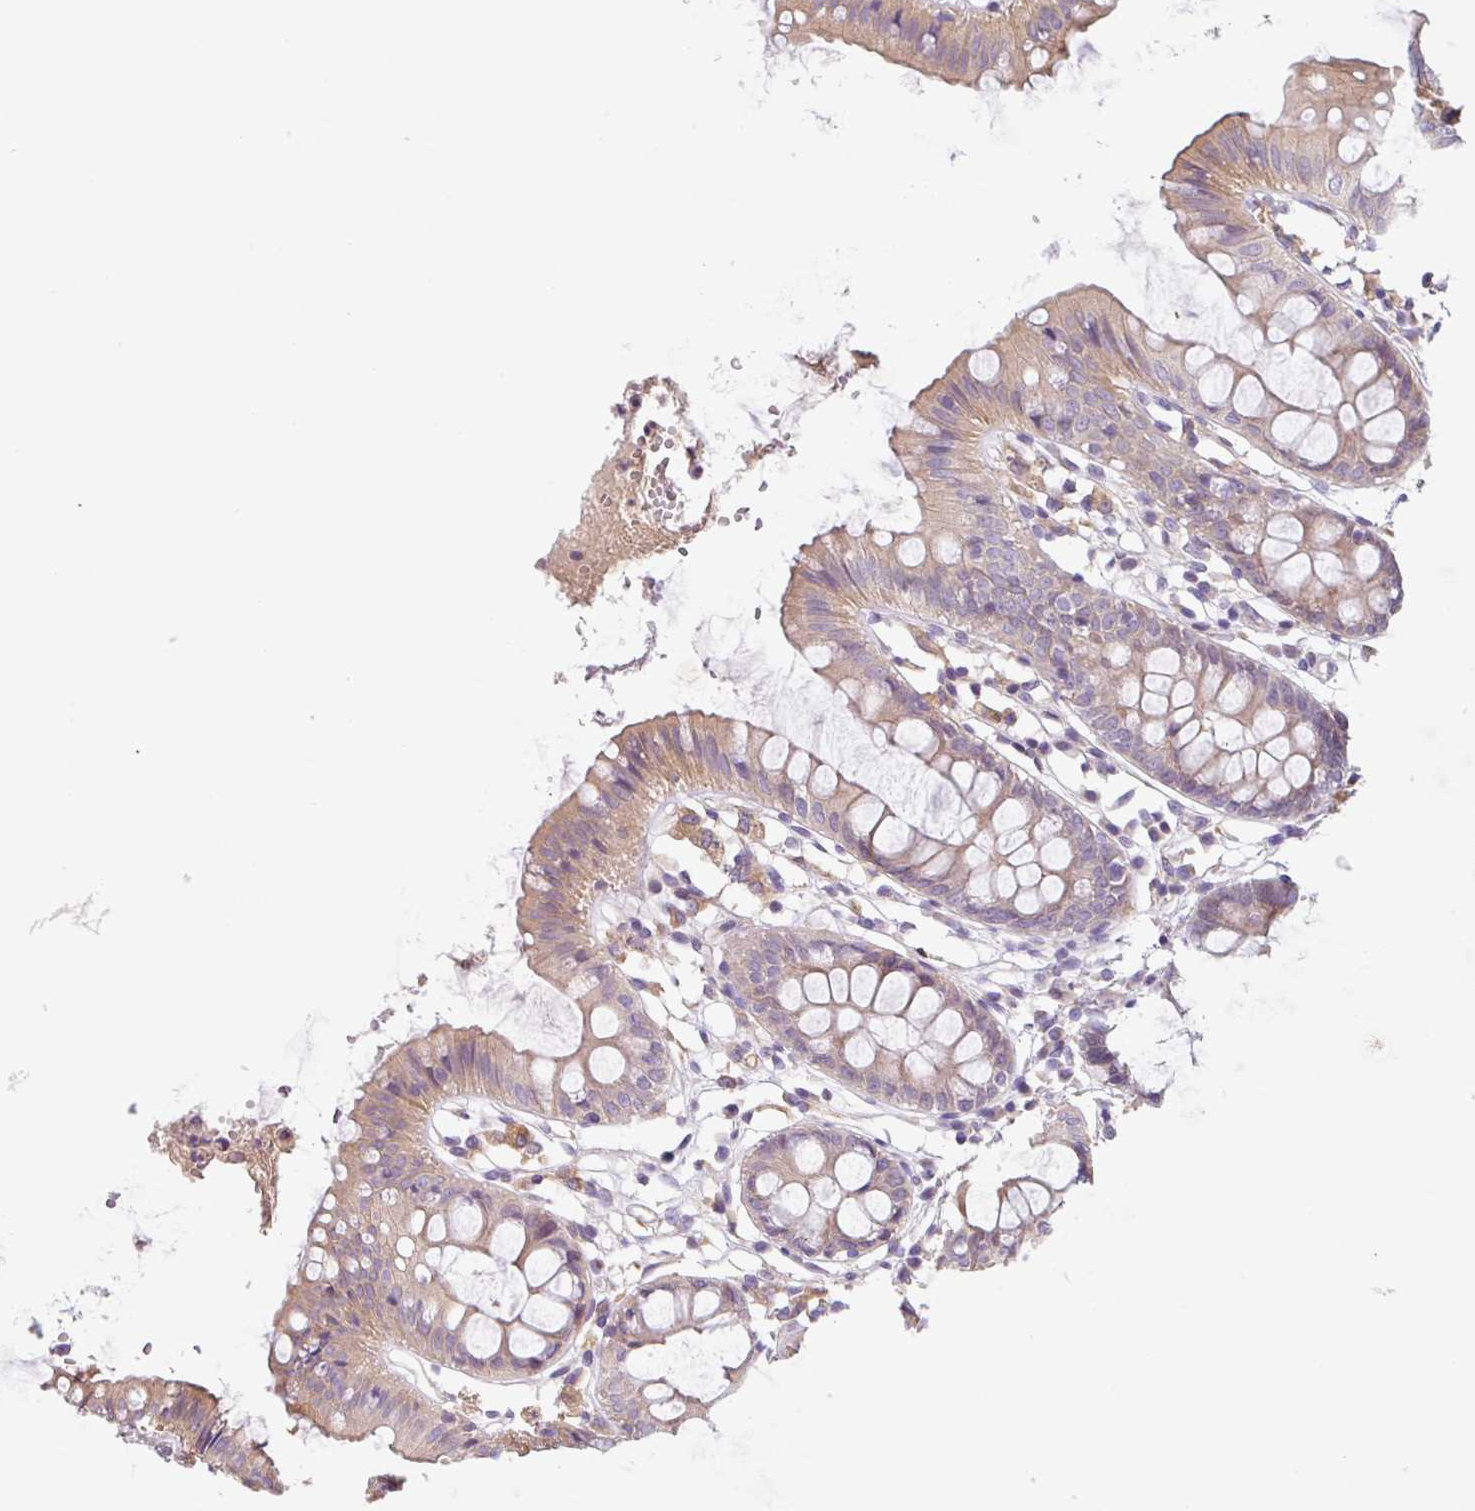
{"staining": {"intensity": "negative", "quantity": "none", "location": "none"}, "tissue": "colon", "cell_type": "Endothelial cells", "image_type": "normal", "snomed": [{"axis": "morphology", "description": "Normal tissue, NOS"}, {"axis": "topography", "description": "Colon"}], "caption": "Immunohistochemistry (IHC) image of benign colon stained for a protein (brown), which exhibits no expression in endothelial cells. (Stains: DAB (3,3'-diaminobenzidine) immunohistochemistry with hematoxylin counter stain, Microscopy: brightfield microscopy at high magnification).", "gene": "SFTPB", "patient": {"sex": "female", "age": 84}}